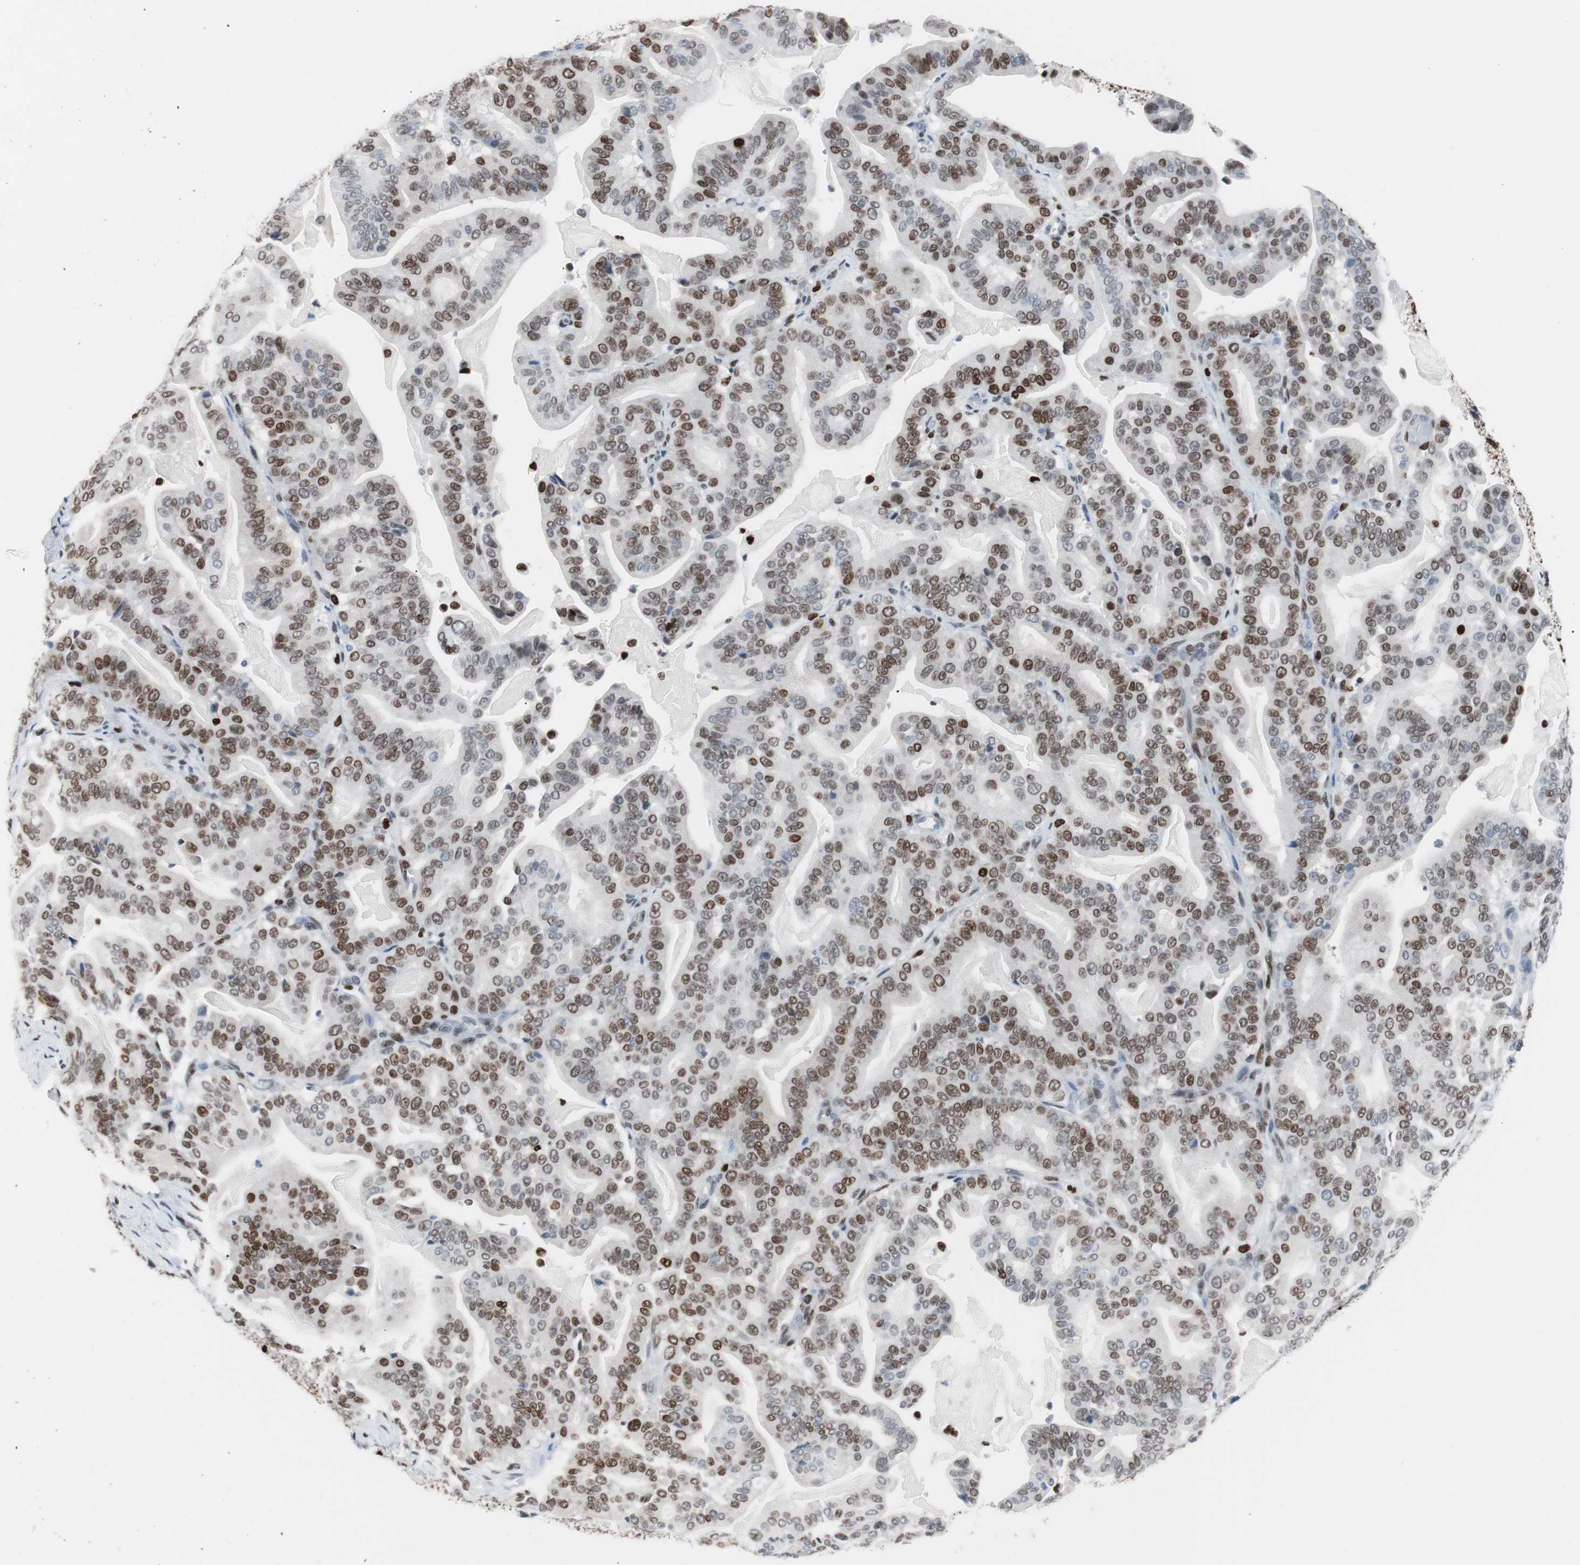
{"staining": {"intensity": "moderate", "quantity": ">75%", "location": "nuclear"}, "tissue": "pancreatic cancer", "cell_type": "Tumor cells", "image_type": "cancer", "snomed": [{"axis": "morphology", "description": "Adenocarcinoma, NOS"}, {"axis": "topography", "description": "Pancreas"}], "caption": "This is a photomicrograph of IHC staining of adenocarcinoma (pancreatic), which shows moderate staining in the nuclear of tumor cells.", "gene": "CEBPB", "patient": {"sex": "male", "age": 63}}